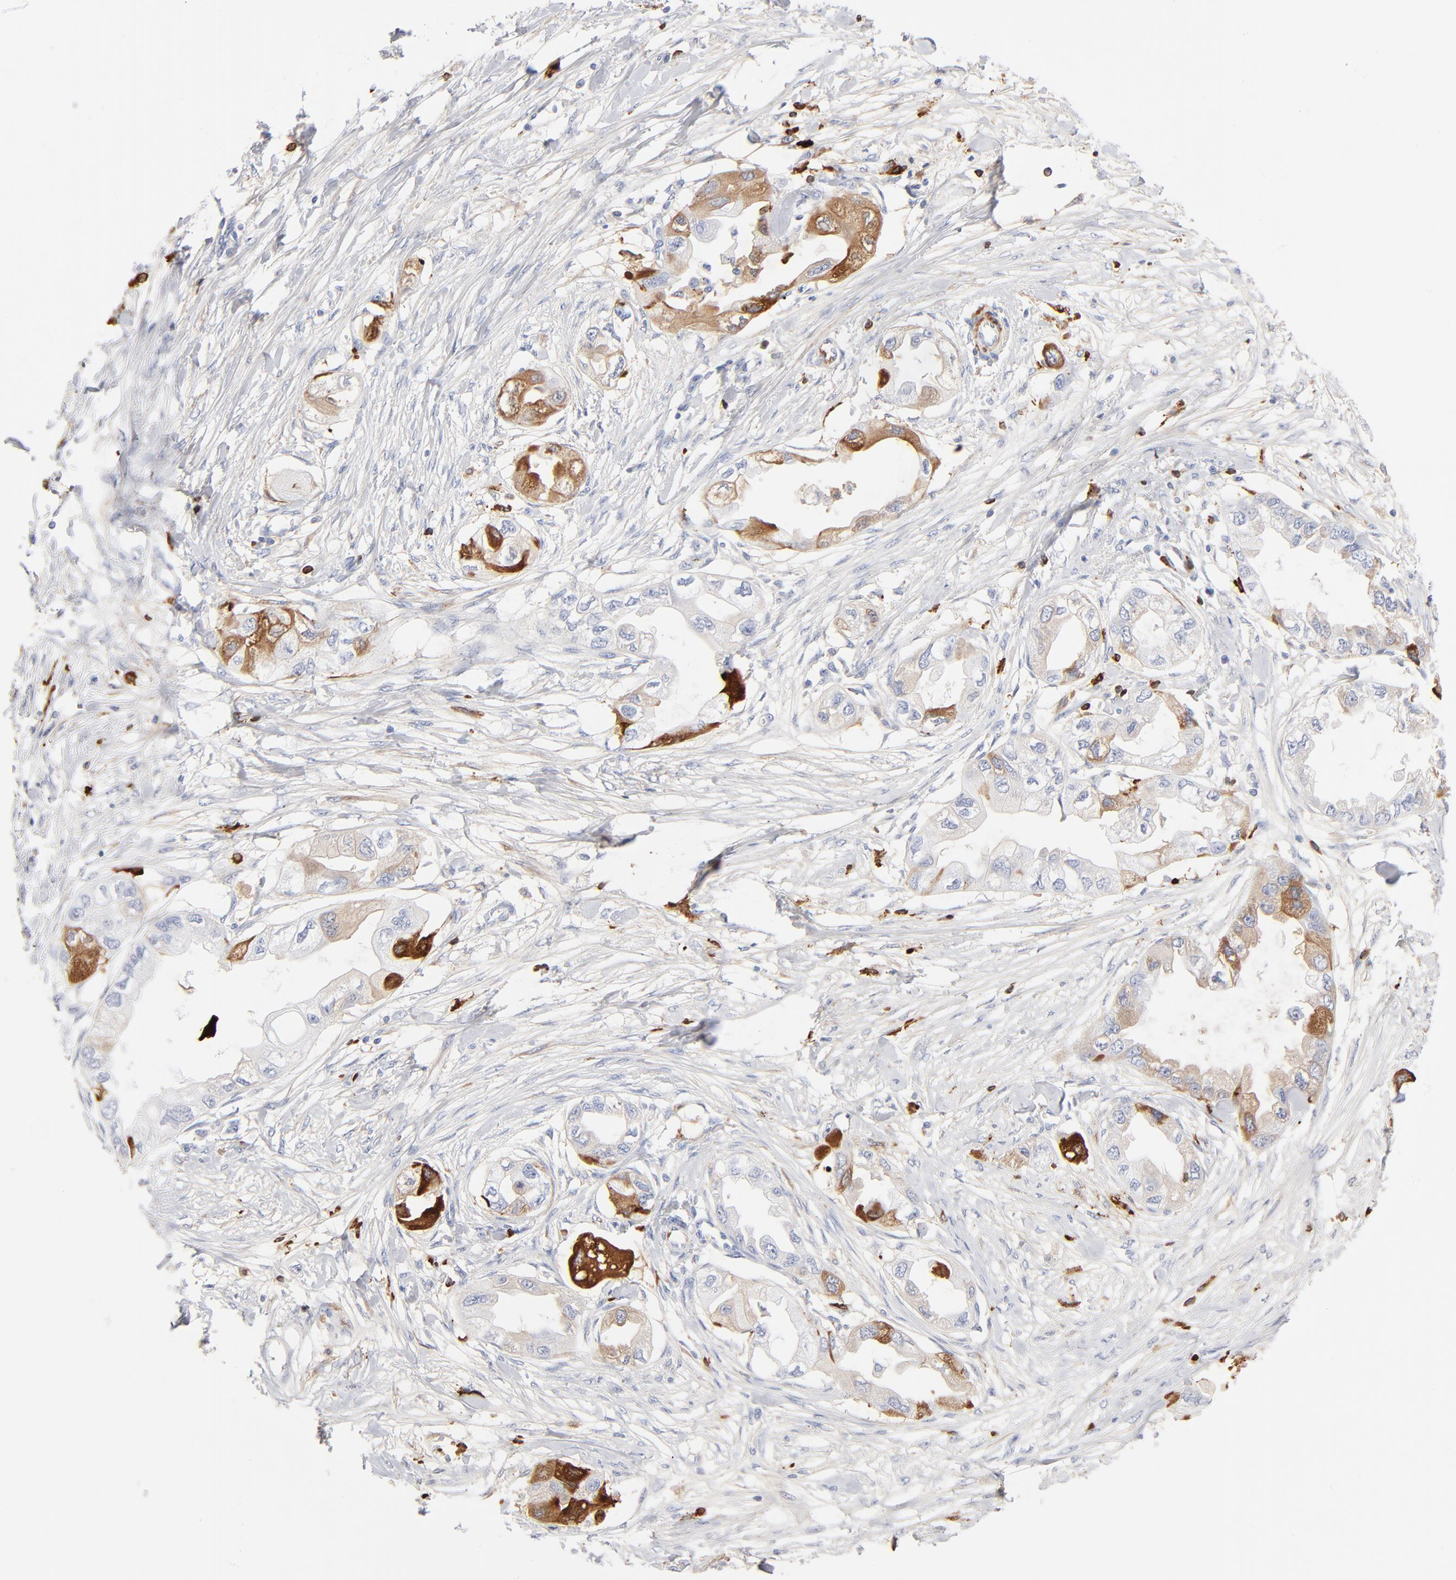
{"staining": {"intensity": "moderate", "quantity": "<25%", "location": "cytoplasmic/membranous"}, "tissue": "endometrial cancer", "cell_type": "Tumor cells", "image_type": "cancer", "snomed": [{"axis": "morphology", "description": "Adenocarcinoma, NOS"}, {"axis": "topography", "description": "Endometrium"}], "caption": "Moderate cytoplasmic/membranous positivity is identified in about <25% of tumor cells in adenocarcinoma (endometrial).", "gene": "APOH", "patient": {"sex": "female", "age": 67}}